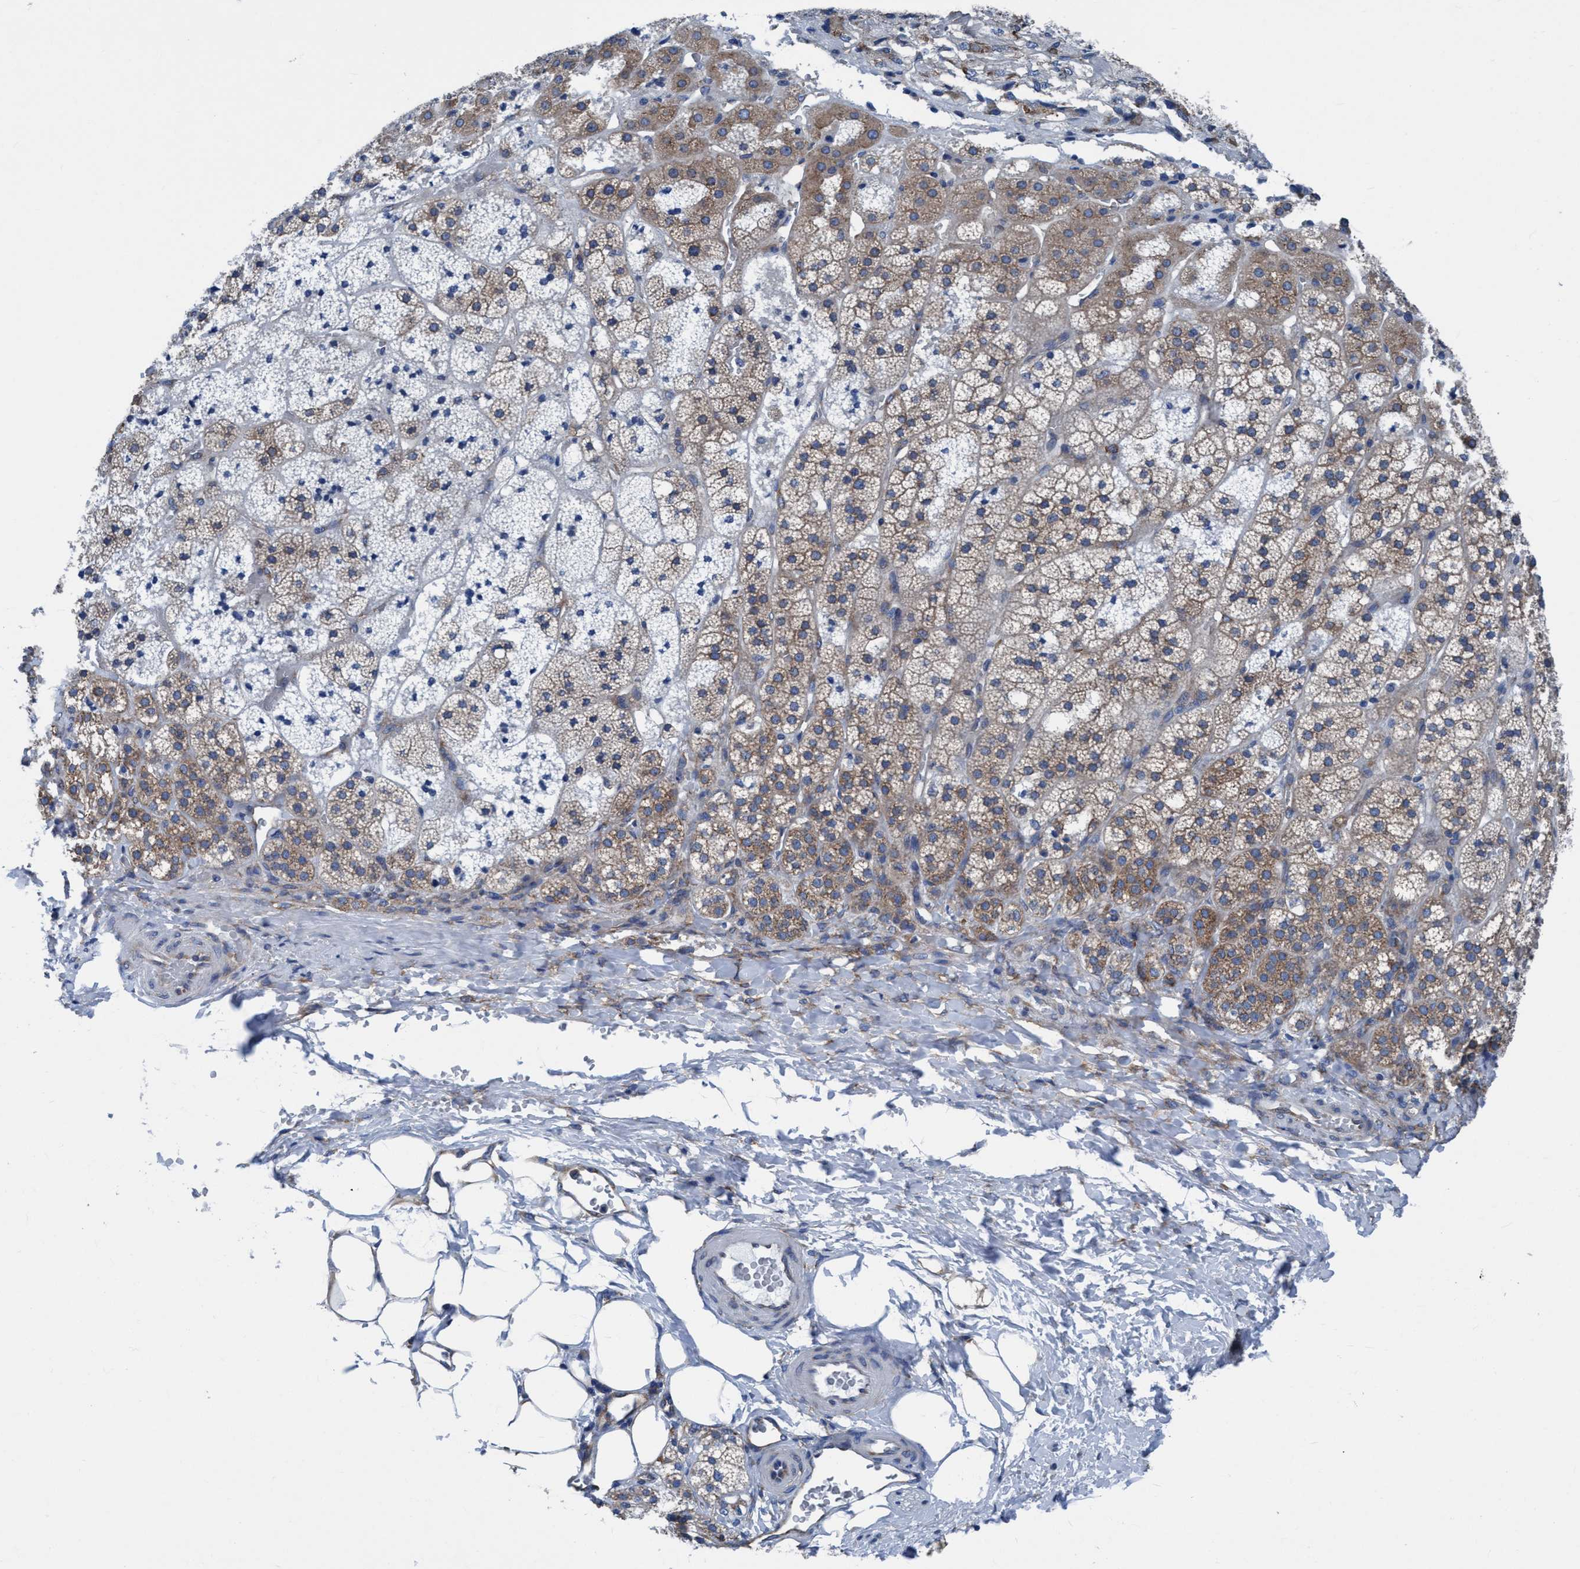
{"staining": {"intensity": "moderate", "quantity": "25%-75%", "location": "cytoplasmic/membranous"}, "tissue": "adrenal gland", "cell_type": "Glandular cells", "image_type": "normal", "snomed": [{"axis": "morphology", "description": "Normal tissue, NOS"}, {"axis": "topography", "description": "Adrenal gland"}], "caption": "A medium amount of moderate cytoplasmic/membranous positivity is seen in about 25%-75% of glandular cells in benign adrenal gland.", "gene": "NMT1", "patient": {"sex": "female", "age": 44}}